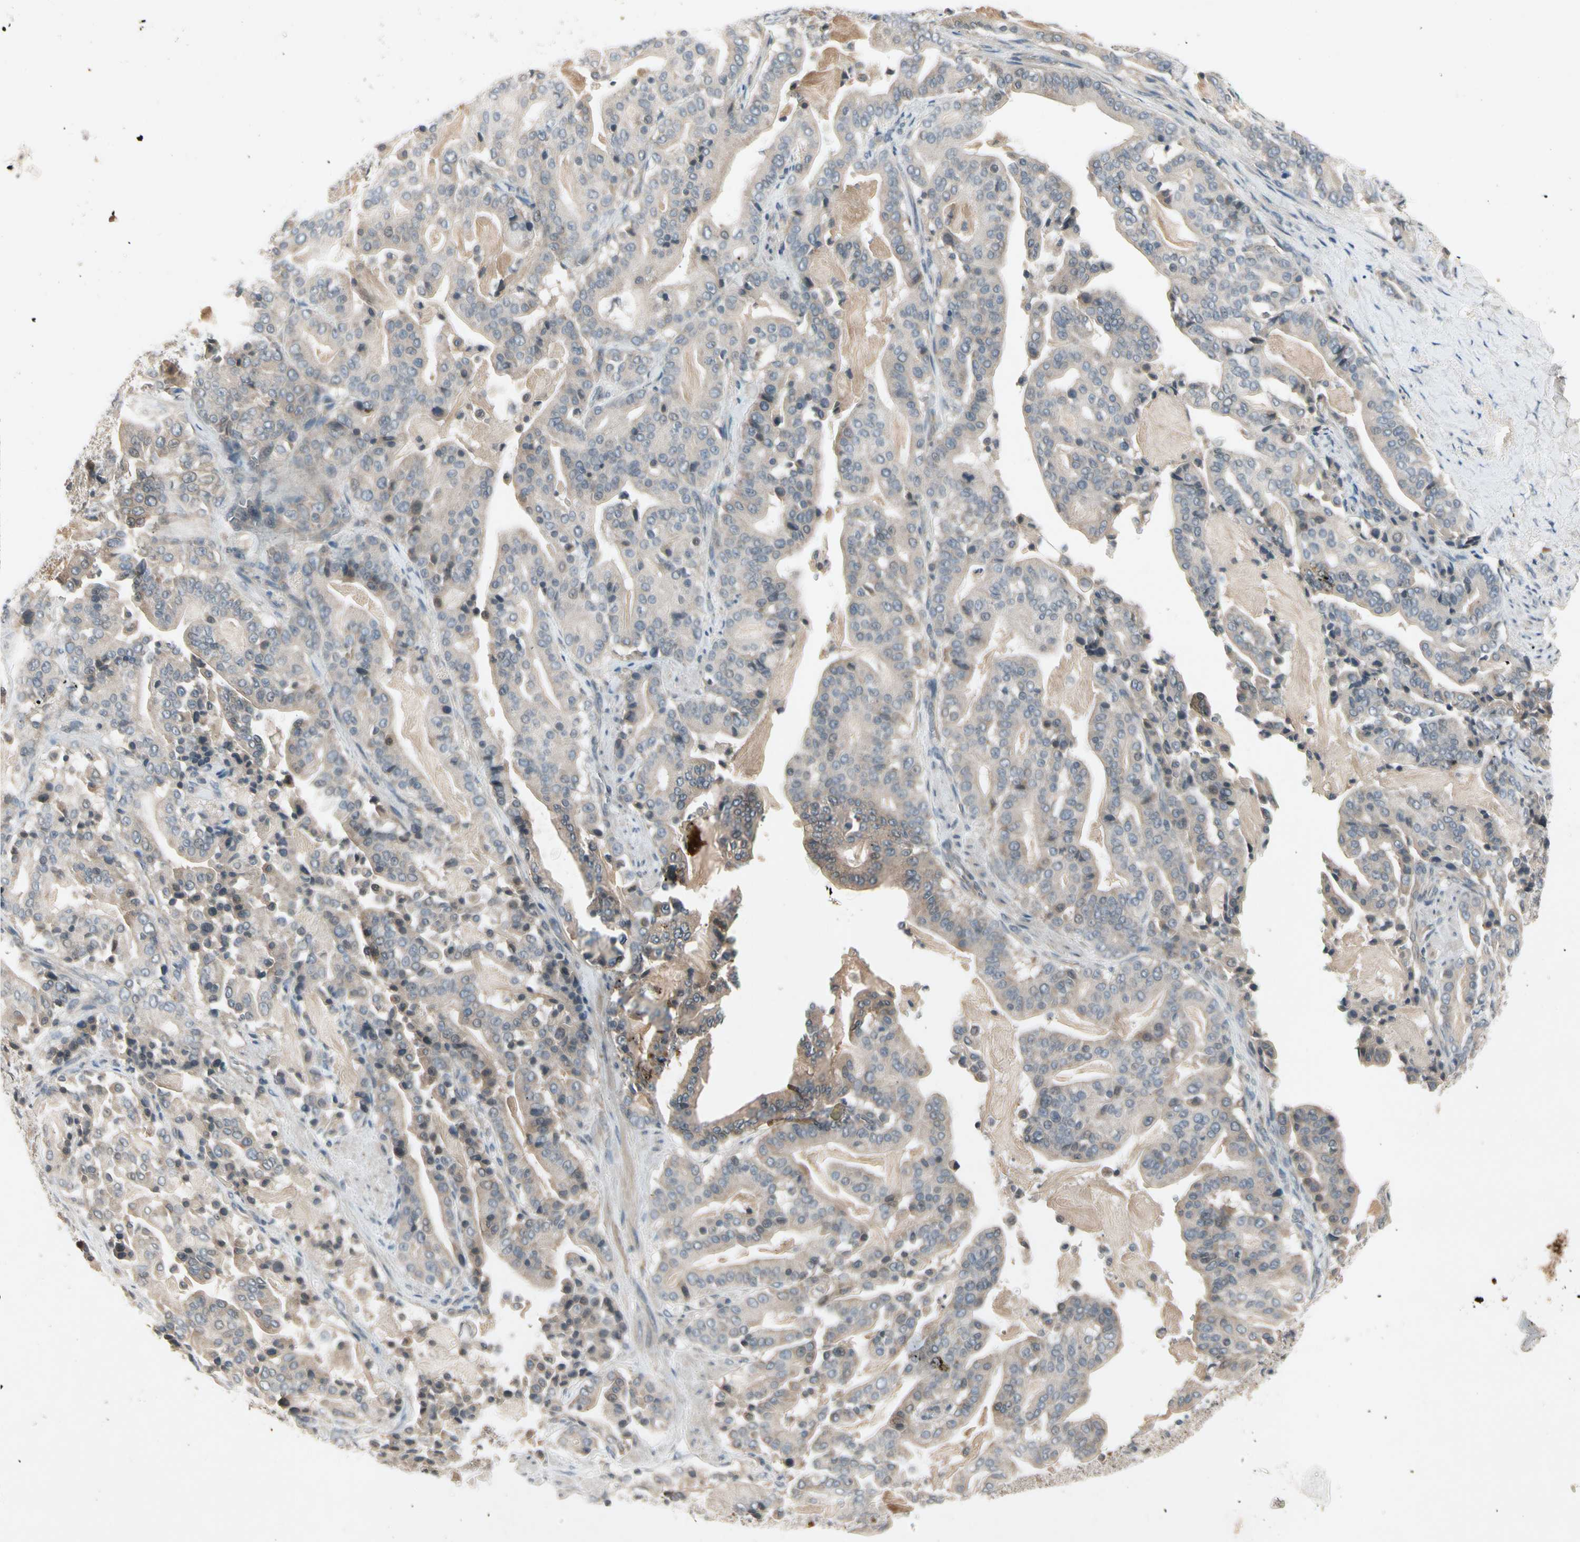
{"staining": {"intensity": "weak", "quantity": "25%-75%", "location": "cytoplasmic/membranous"}, "tissue": "pancreatic cancer", "cell_type": "Tumor cells", "image_type": "cancer", "snomed": [{"axis": "morphology", "description": "Adenocarcinoma, NOS"}, {"axis": "topography", "description": "Pancreas"}], "caption": "A high-resolution photomicrograph shows immunohistochemistry staining of pancreatic cancer (adenocarcinoma), which shows weak cytoplasmic/membranous expression in approximately 25%-75% of tumor cells.", "gene": "CCL4", "patient": {"sex": "male", "age": 63}}